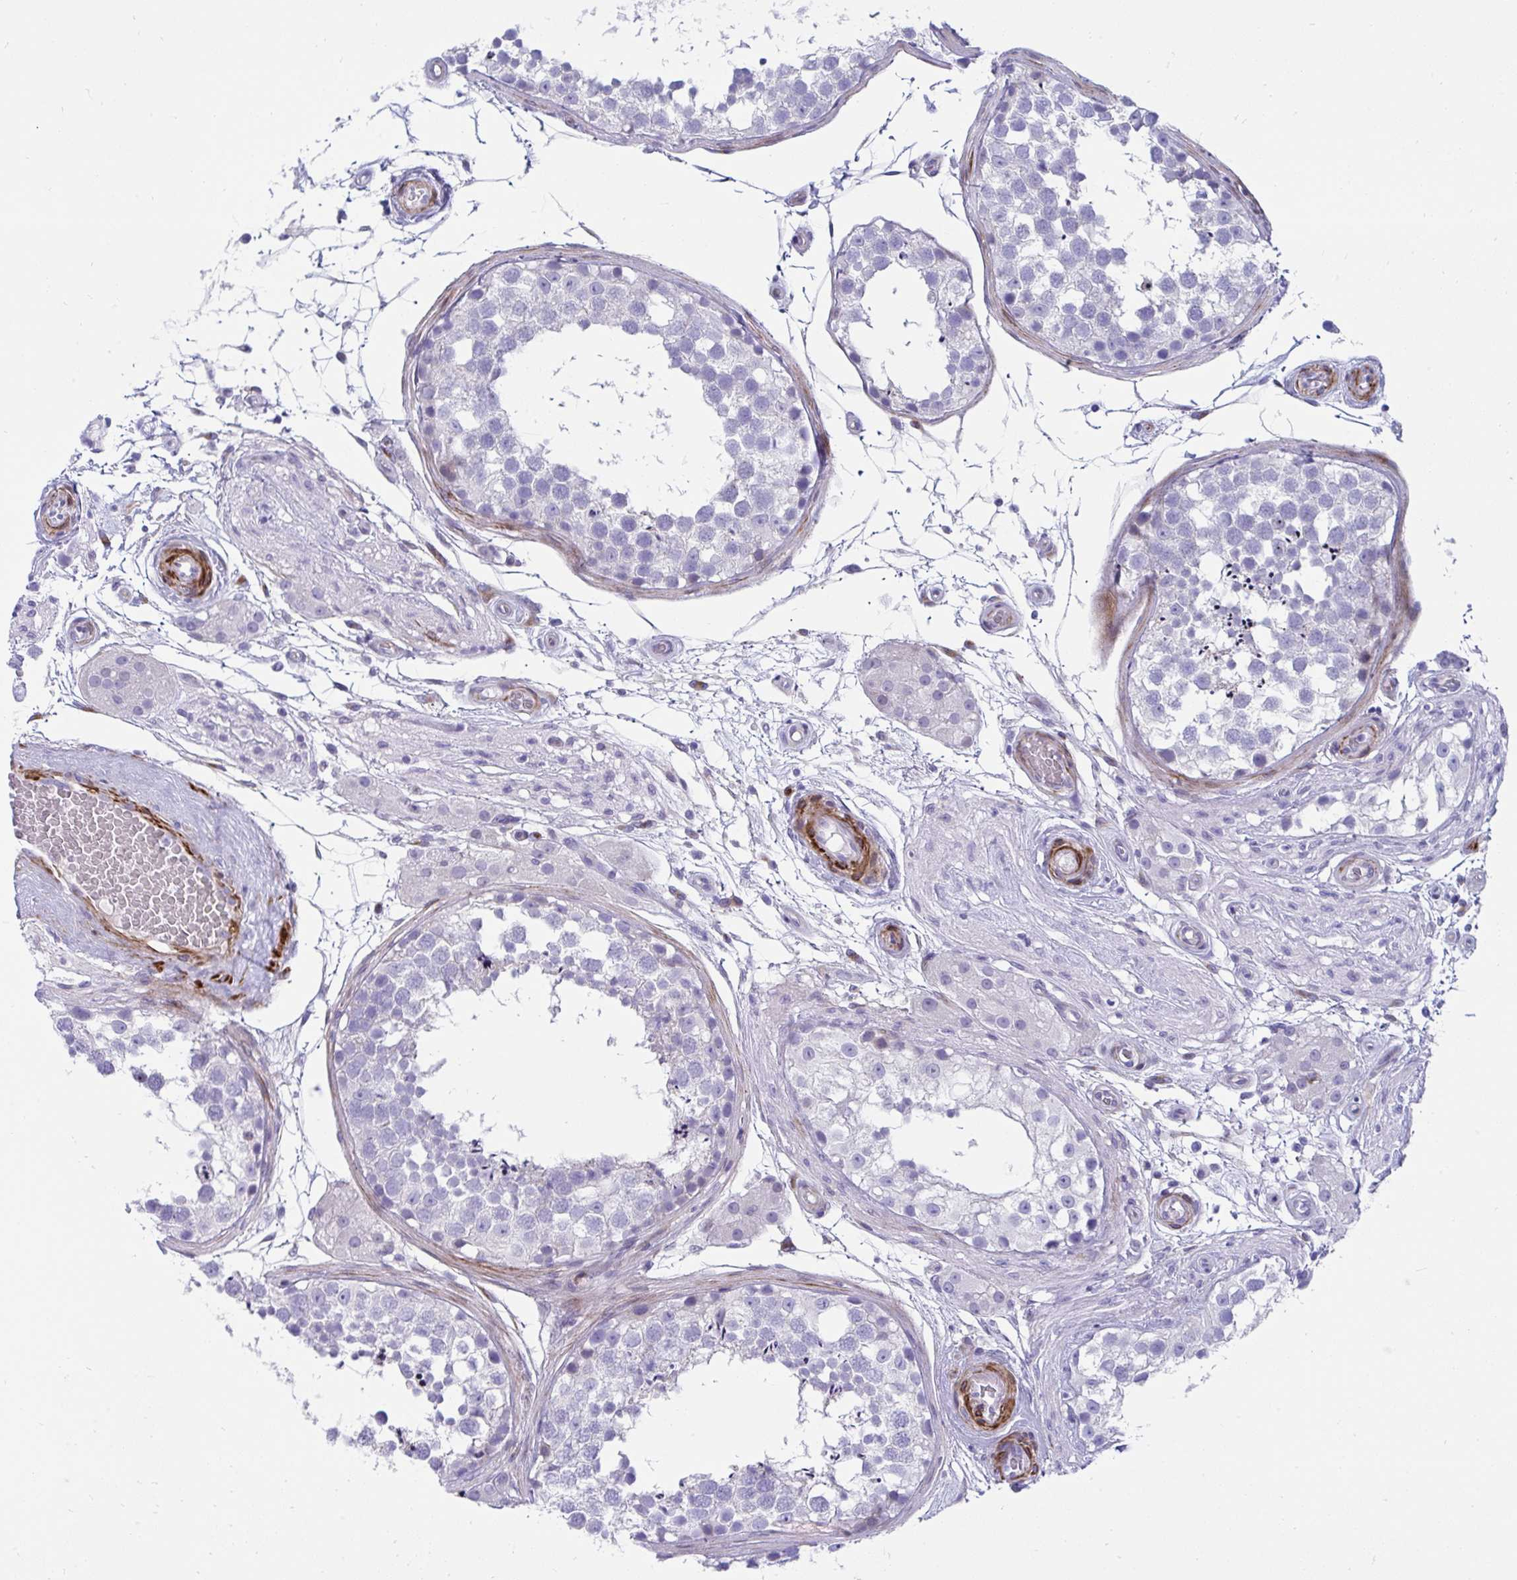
{"staining": {"intensity": "negative", "quantity": "none", "location": "none"}, "tissue": "testis", "cell_type": "Cells in seminiferous ducts", "image_type": "normal", "snomed": [{"axis": "morphology", "description": "Normal tissue, NOS"}, {"axis": "morphology", "description": "Seminoma, NOS"}, {"axis": "topography", "description": "Testis"}], "caption": "IHC histopathology image of benign testis: testis stained with DAB (3,3'-diaminobenzidine) reveals no significant protein expression in cells in seminiferous ducts.", "gene": "GRXCR2", "patient": {"sex": "male", "age": 65}}